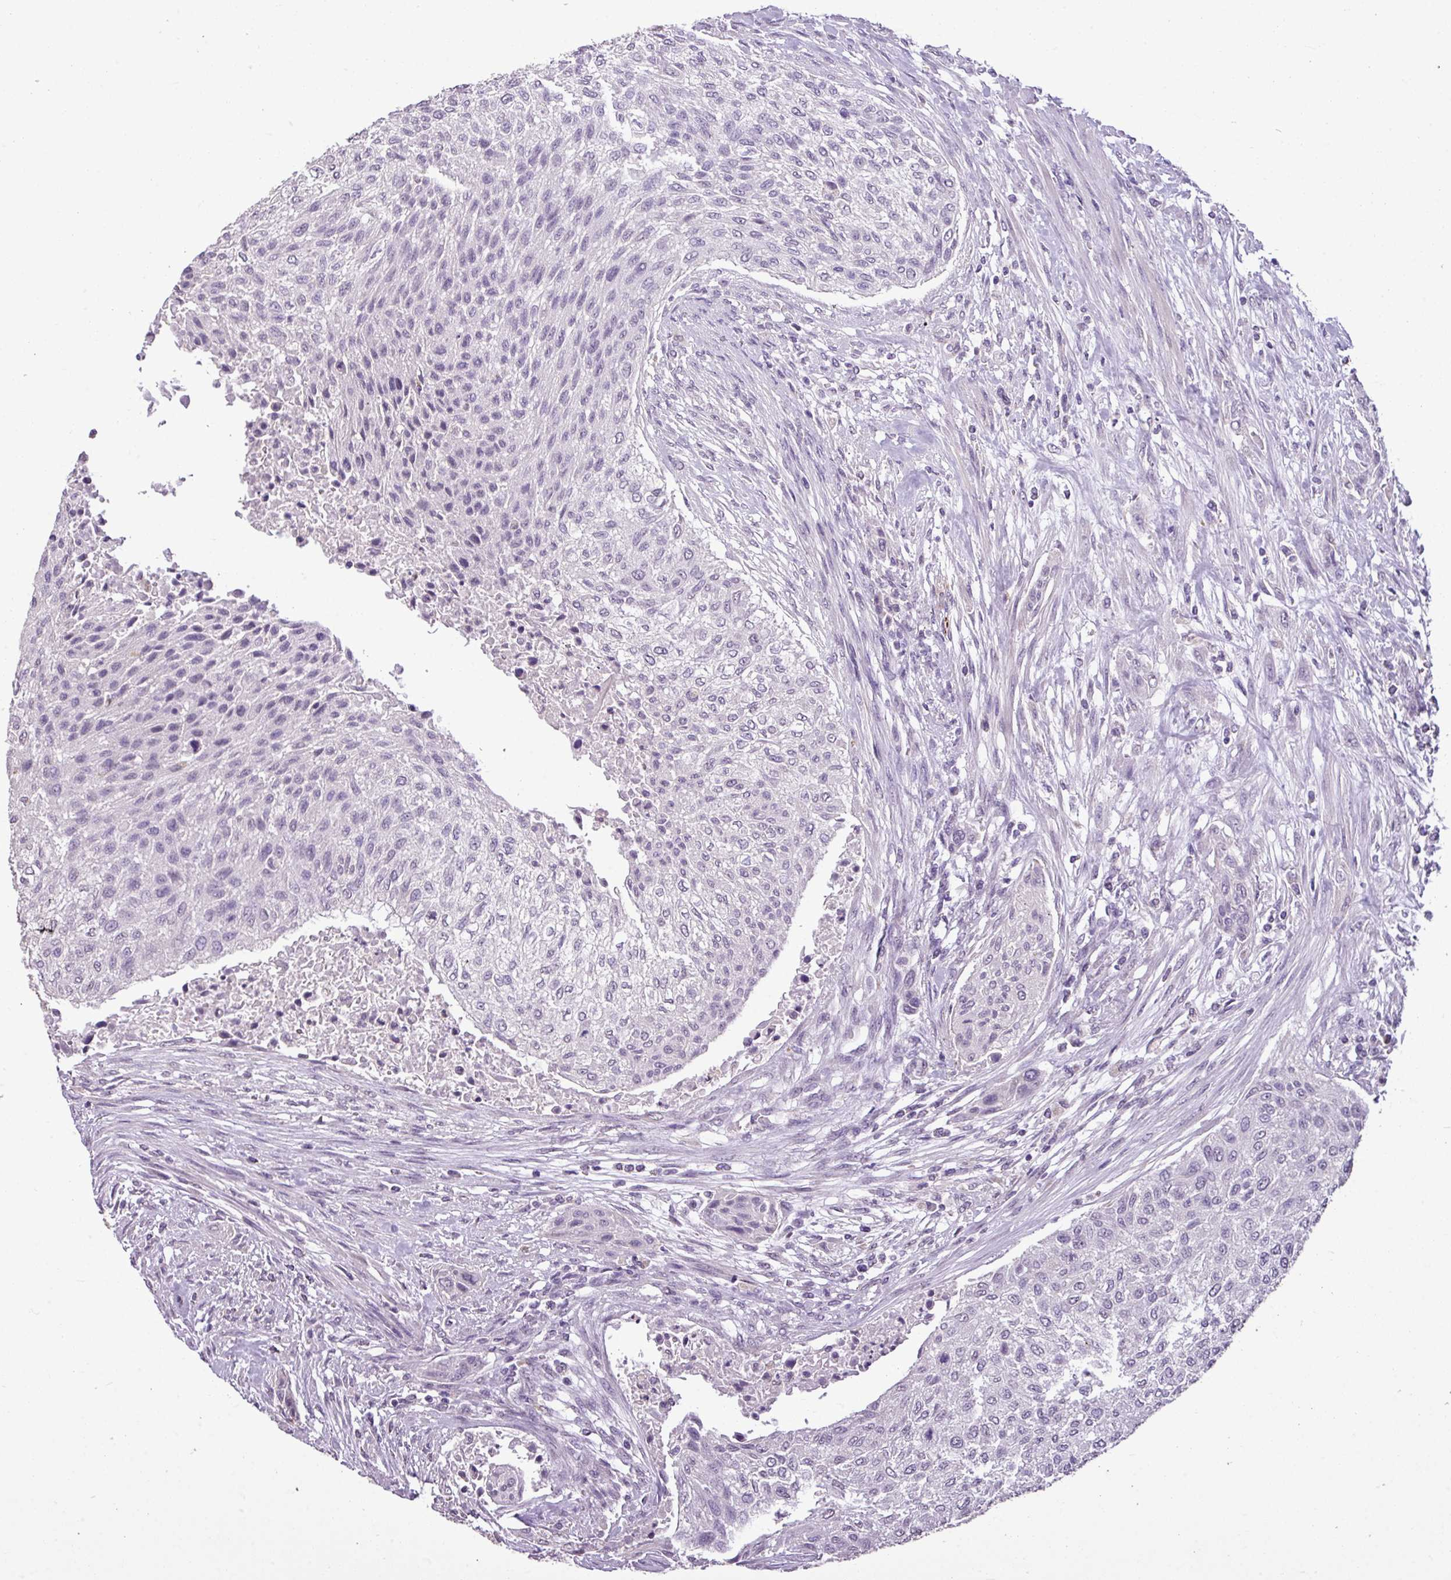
{"staining": {"intensity": "negative", "quantity": "none", "location": "none"}, "tissue": "urothelial cancer", "cell_type": "Tumor cells", "image_type": "cancer", "snomed": [{"axis": "morphology", "description": "Normal tissue, NOS"}, {"axis": "morphology", "description": "Urothelial carcinoma, NOS"}, {"axis": "topography", "description": "Urinary bladder"}, {"axis": "topography", "description": "Peripheral nerve tissue"}], "caption": "Immunohistochemistry (IHC) micrograph of neoplastic tissue: urothelial cancer stained with DAB displays no significant protein expression in tumor cells.", "gene": "ALDH2", "patient": {"sex": "male", "age": 35}}